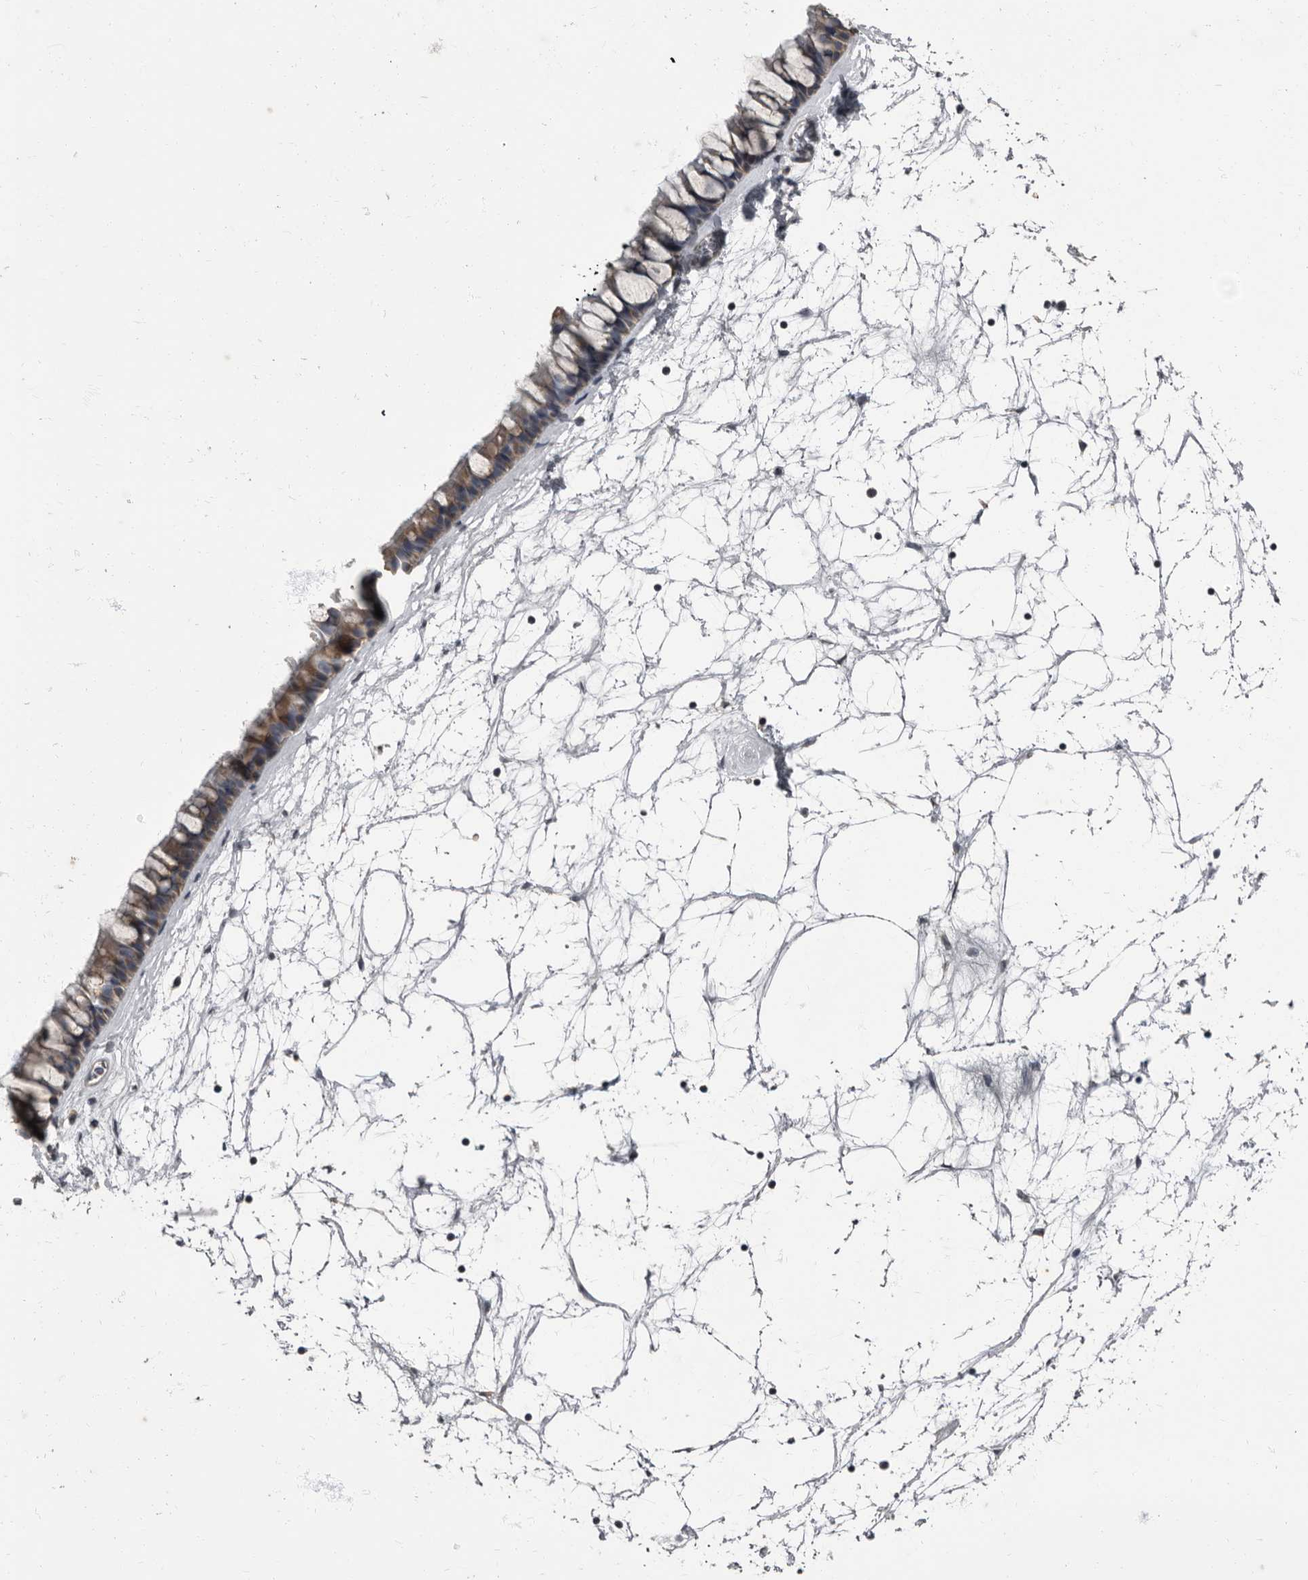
{"staining": {"intensity": "moderate", "quantity": ">75%", "location": "cytoplasmic/membranous"}, "tissue": "nasopharynx", "cell_type": "Respiratory epithelial cells", "image_type": "normal", "snomed": [{"axis": "morphology", "description": "Normal tissue, NOS"}, {"axis": "topography", "description": "Nasopharynx"}], "caption": "Immunohistochemistry image of benign nasopharynx stained for a protein (brown), which demonstrates medium levels of moderate cytoplasmic/membranous positivity in approximately >75% of respiratory epithelial cells.", "gene": "TPD52L1", "patient": {"sex": "male", "age": 64}}